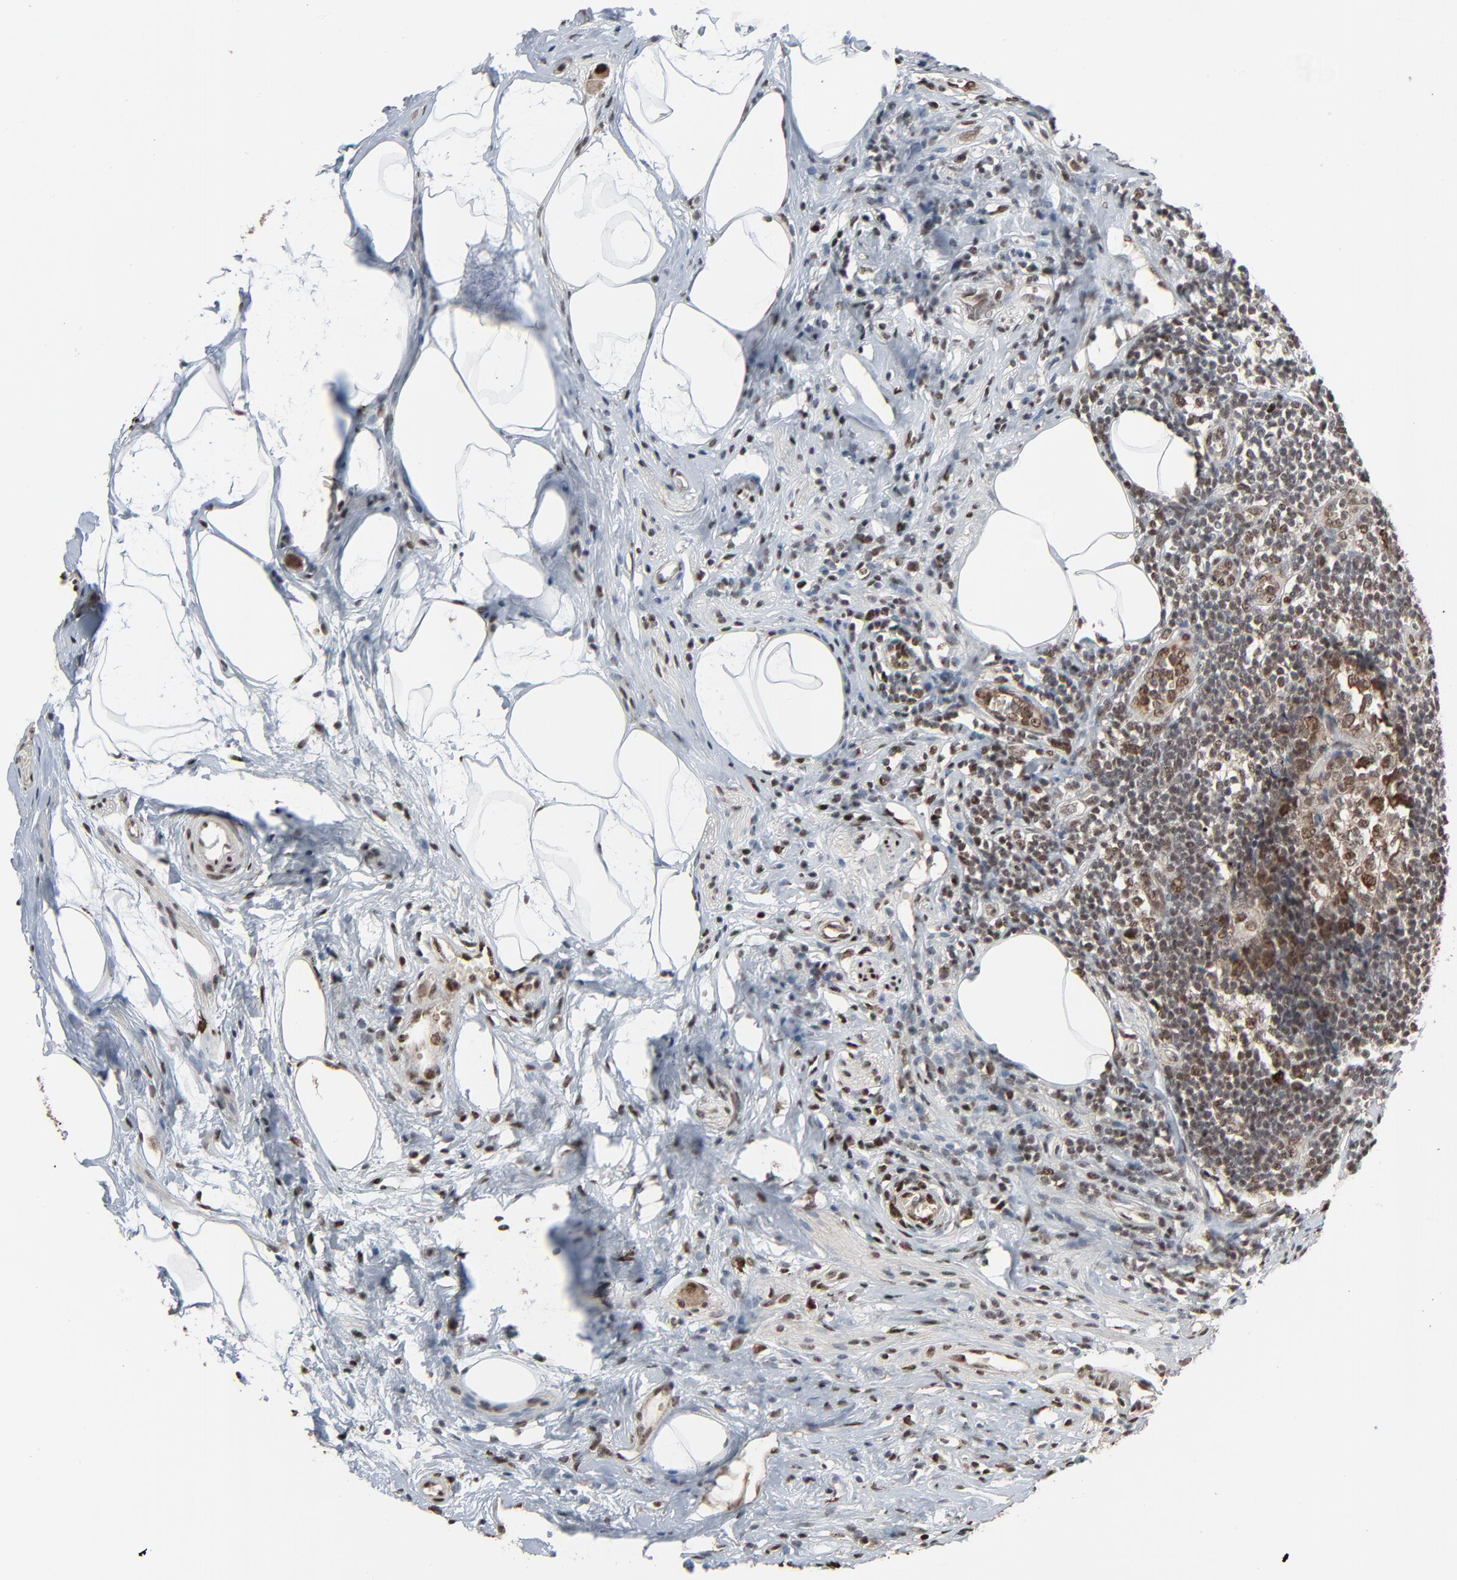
{"staining": {"intensity": "strong", "quantity": ">75%", "location": "nuclear"}, "tissue": "appendix", "cell_type": "Lymphoid tissue", "image_type": "normal", "snomed": [{"axis": "morphology", "description": "Normal tissue, NOS"}, {"axis": "topography", "description": "Appendix"}], "caption": "Protein staining displays strong nuclear expression in about >75% of lymphoid tissue in unremarkable appendix.", "gene": "MEIS2", "patient": {"sex": "male", "age": 38}}